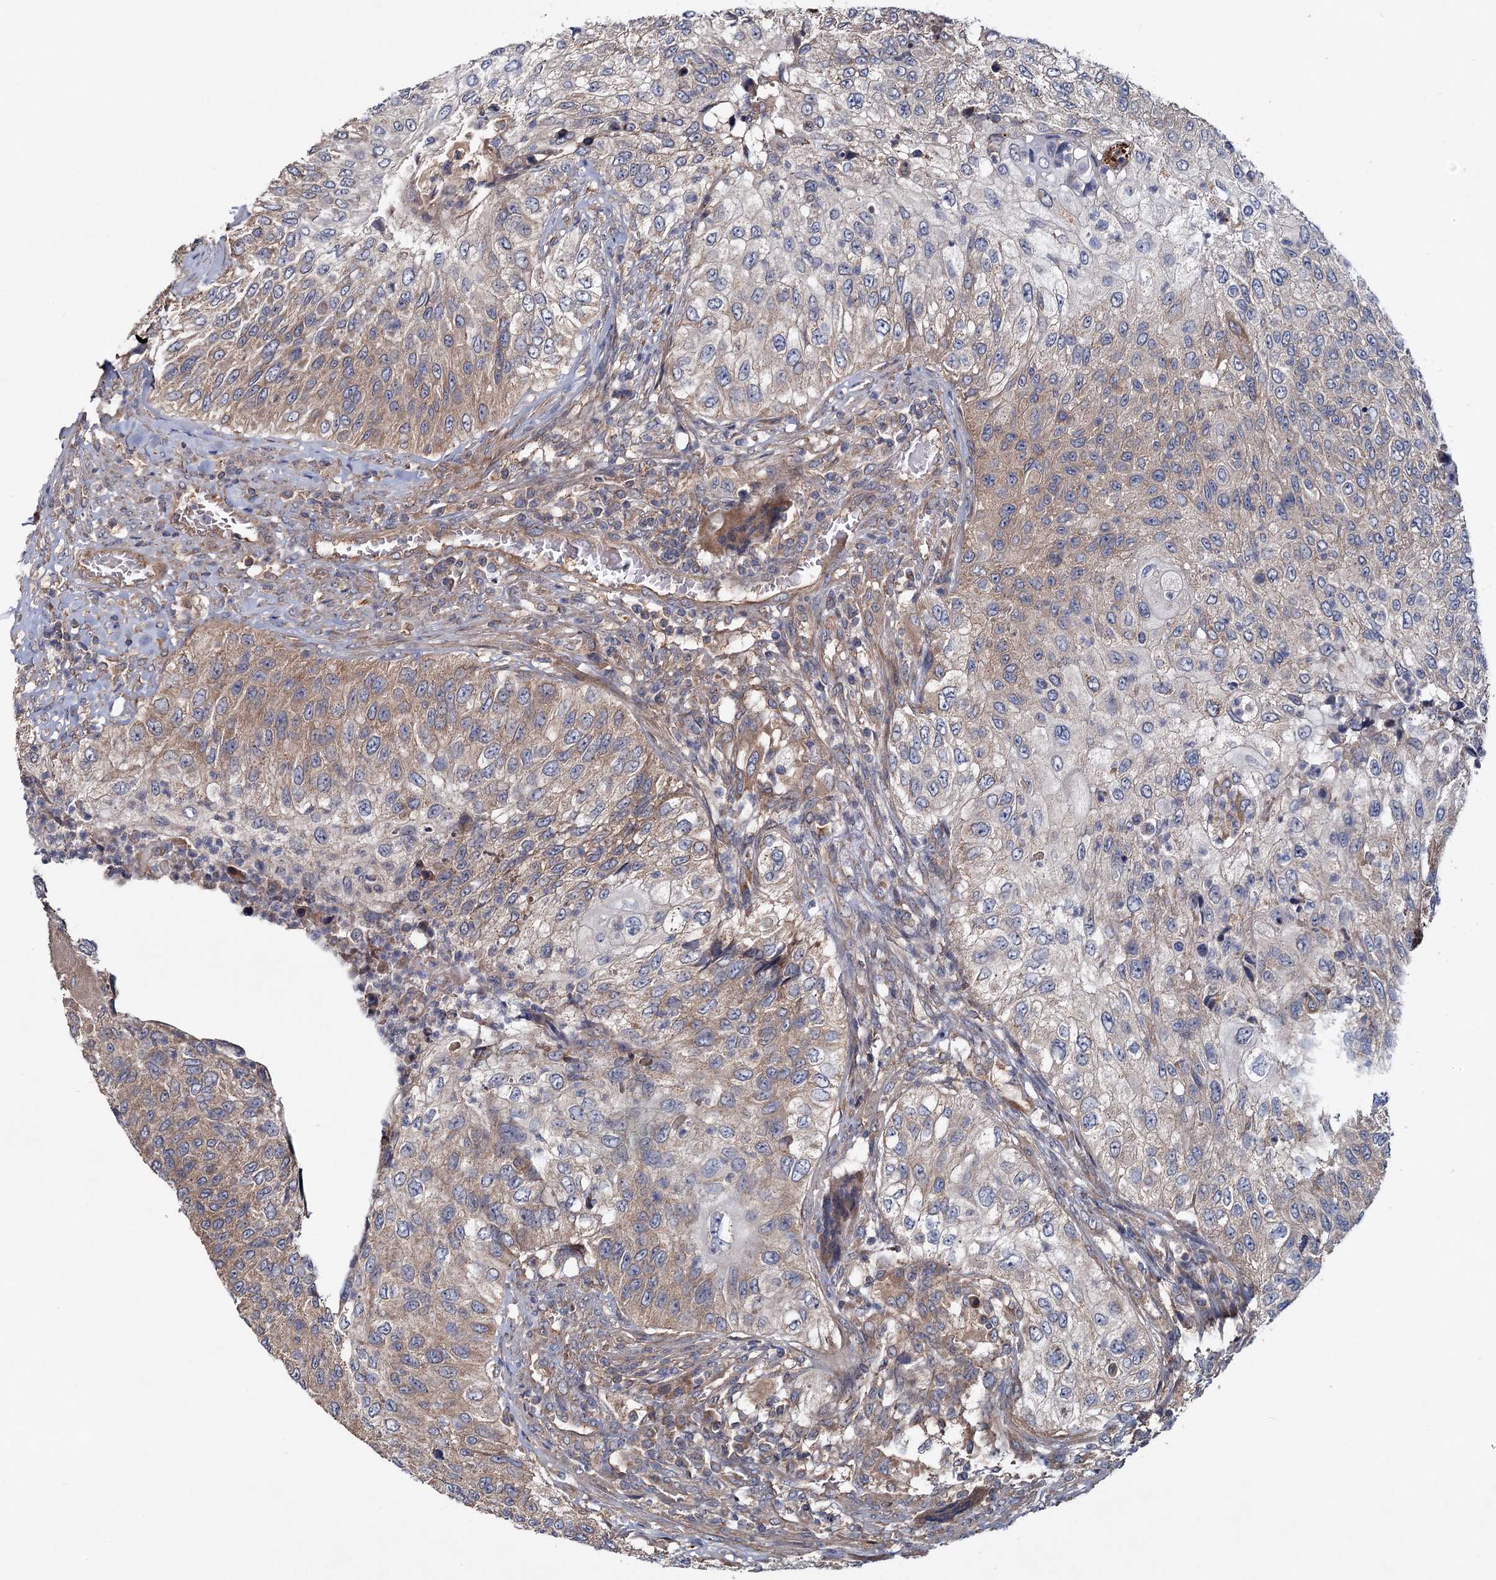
{"staining": {"intensity": "weak", "quantity": "25%-75%", "location": "cytoplasmic/membranous"}, "tissue": "urothelial cancer", "cell_type": "Tumor cells", "image_type": "cancer", "snomed": [{"axis": "morphology", "description": "Urothelial carcinoma, High grade"}, {"axis": "topography", "description": "Urinary bladder"}], "caption": "This histopathology image displays IHC staining of human high-grade urothelial carcinoma, with low weak cytoplasmic/membranous staining in about 25%-75% of tumor cells.", "gene": "MTRR", "patient": {"sex": "female", "age": 60}}